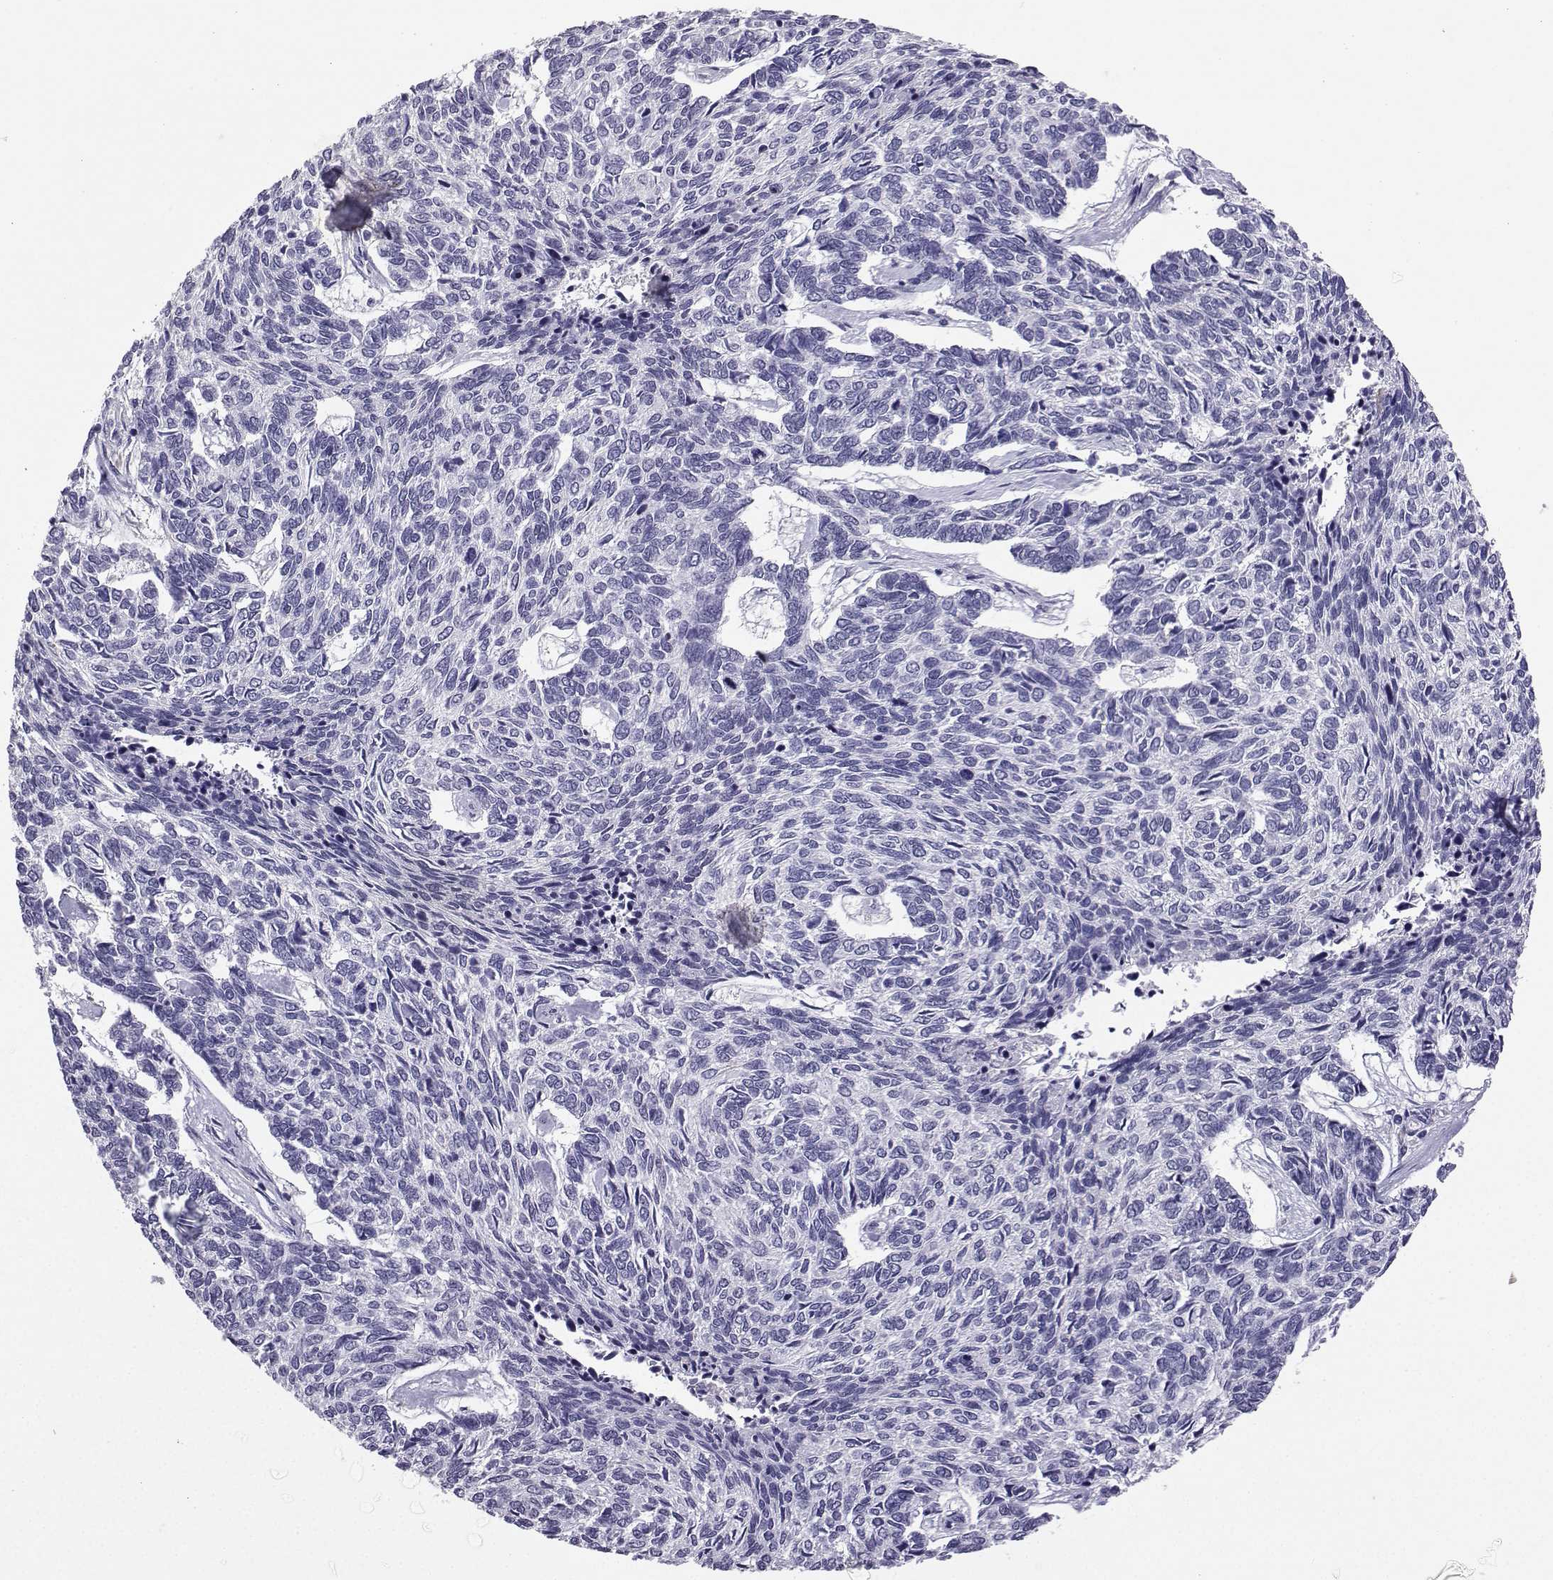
{"staining": {"intensity": "negative", "quantity": "none", "location": "none"}, "tissue": "skin cancer", "cell_type": "Tumor cells", "image_type": "cancer", "snomed": [{"axis": "morphology", "description": "Basal cell carcinoma"}, {"axis": "topography", "description": "Skin"}], "caption": "A histopathology image of skin cancer (basal cell carcinoma) stained for a protein reveals no brown staining in tumor cells.", "gene": "TBR1", "patient": {"sex": "female", "age": 65}}